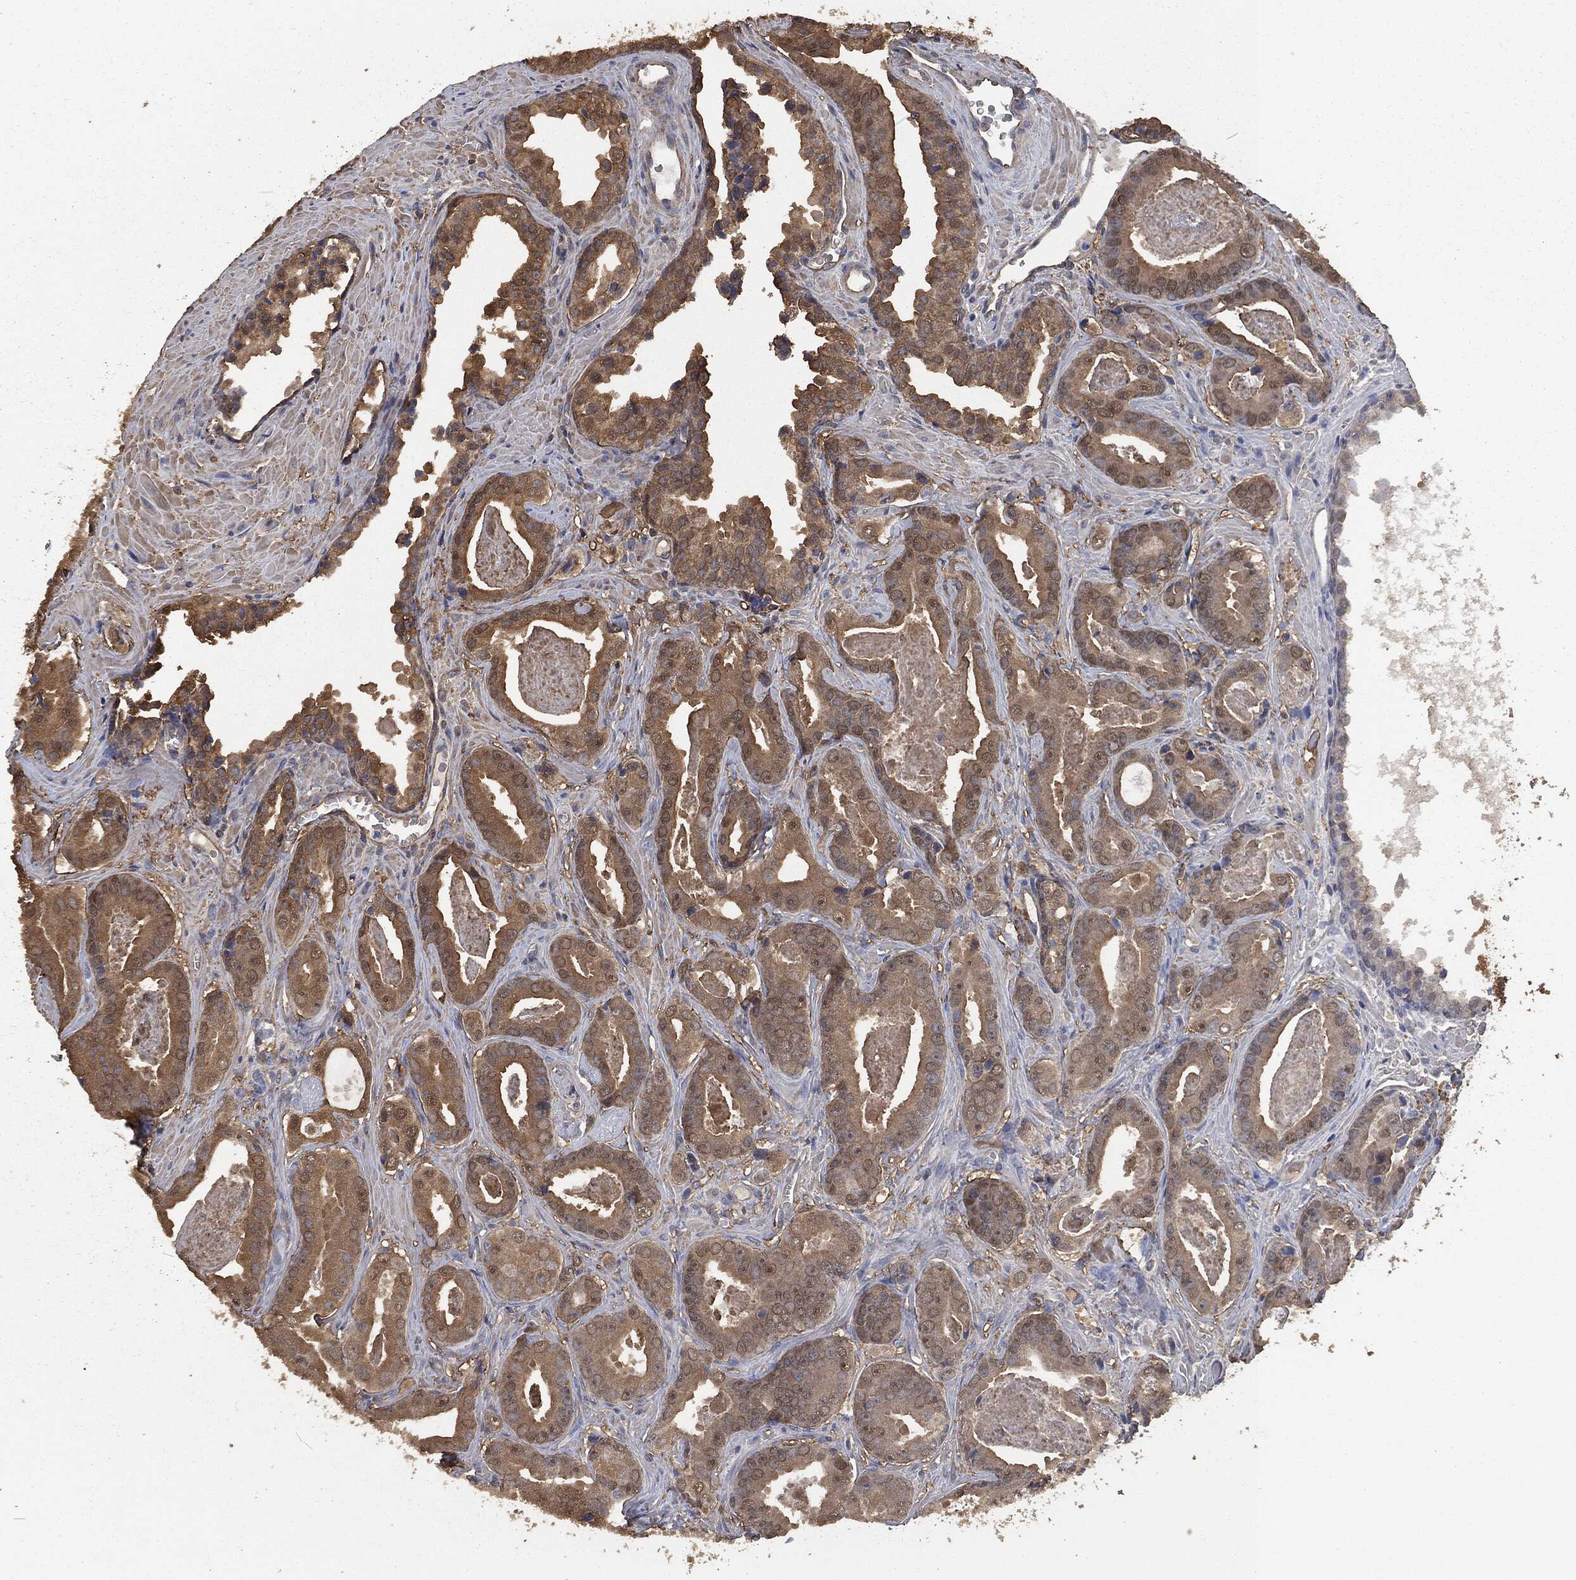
{"staining": {"intensity": "moderate", "quantity": ">75%", "location": "cytoplasmic/membranous"}, "tissue": "prostate cancer", "cell_type": "Tumor cells", "image_type": "cancer", "snomed": [{"axis": "morphology", "description": "Adenocarcinoma, NOS"}, {"axis": "topography", "description": "Prostate"}], "caption": "The micrograph shows a brown stain indicating the presence of a protein in the cytoplasmic/membranous of tumor cells in prostate cancer.", "gene": "PRDX4", "patient": {"sex": "male", "age": 61}}